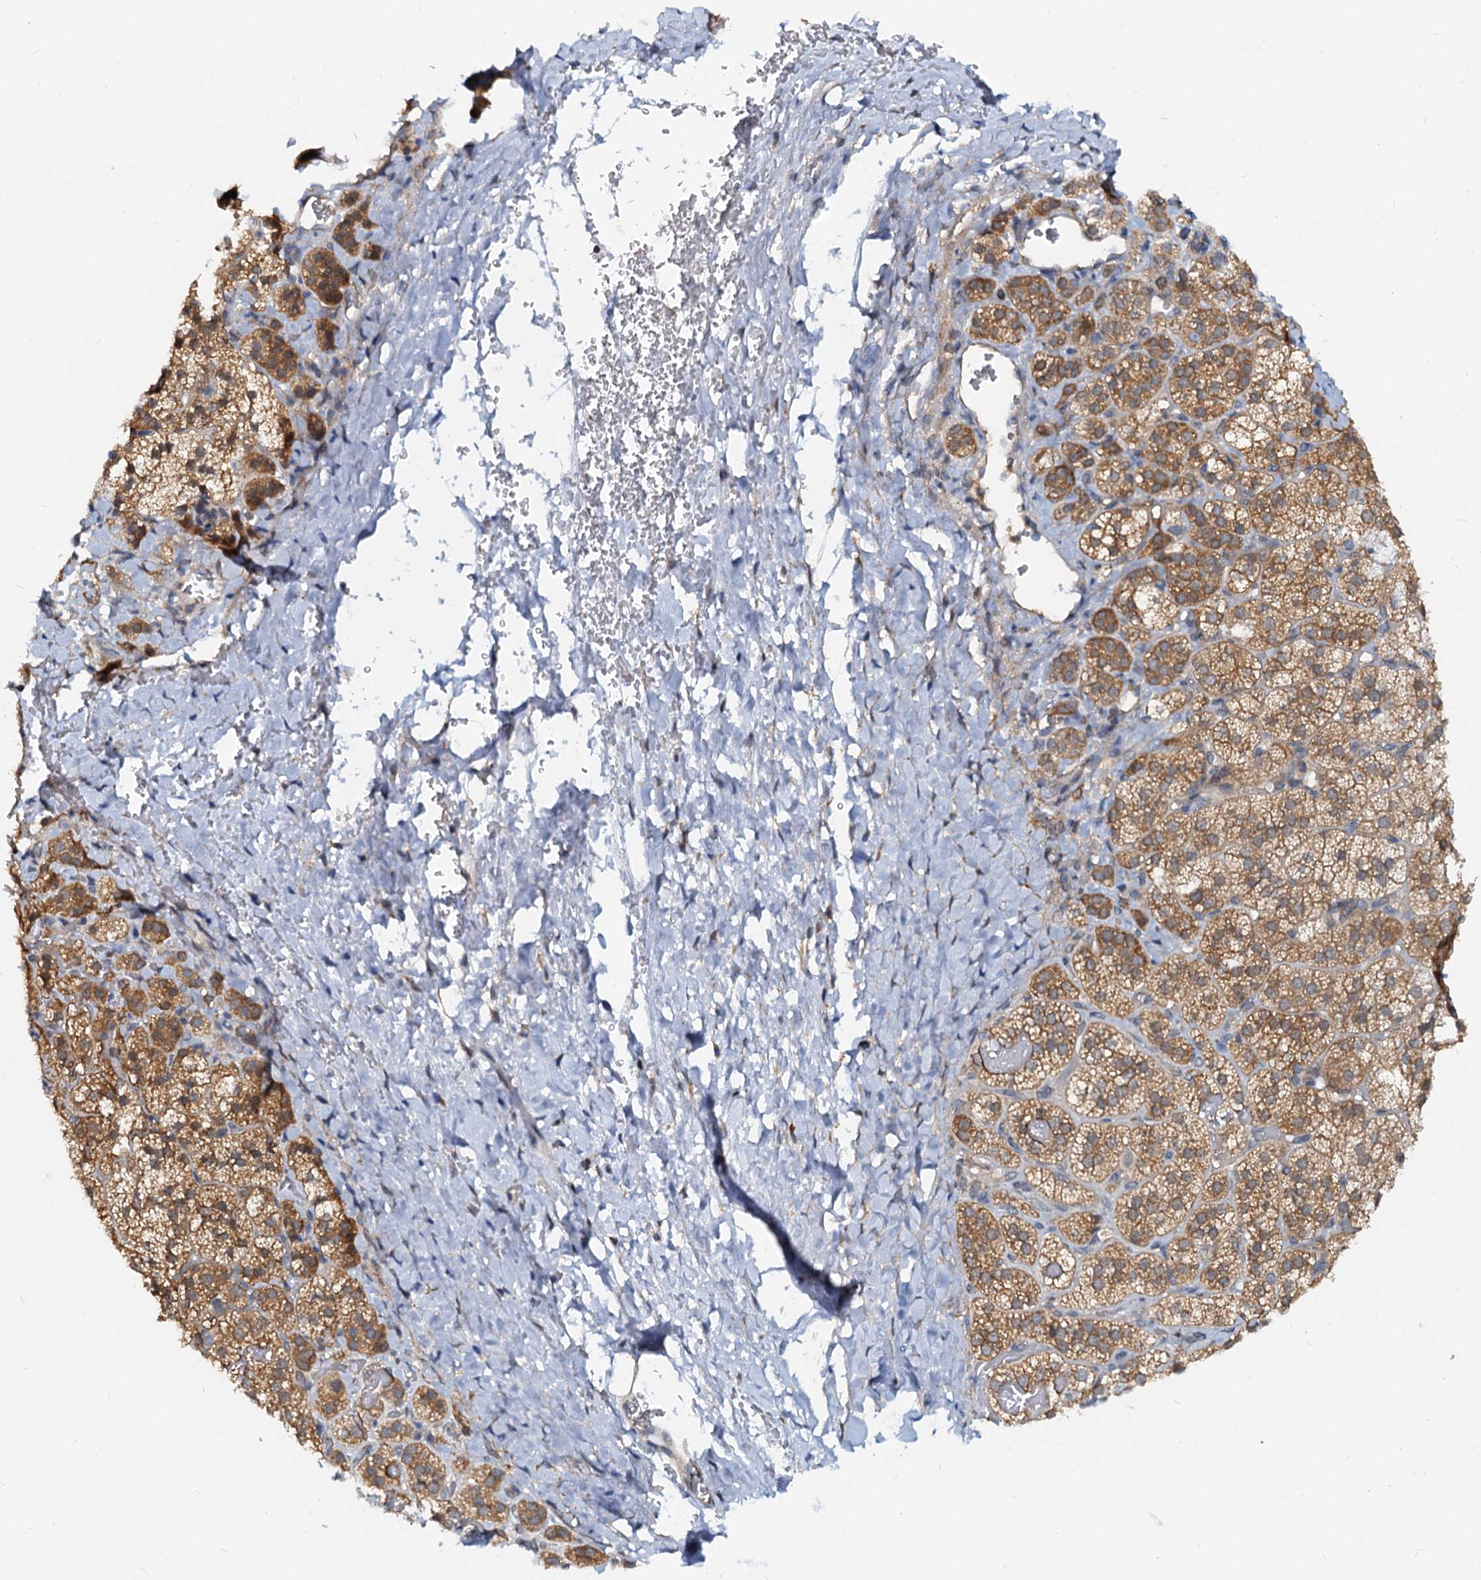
{"staining": {"intensity": "moderate", "quantity": "25%-75%", "location": "cytoplasmic/membranous"}, "tissue": "adrenal gland", "cell_type": "Glandular cells", "image_type": "normal", "snomed": [{"axis": "morphology", "description": "Normal tissue, NOS"}, {"axis": "topography", "description": "Adrenal gland"}], "caption": "Unremarkable adrenal gland was stained to show a protein in brown. There is medium levels of moderate cytoplasmic/membranous staining in approximately 25%-75% of glandular cells.", "gene": "PTGES3", "patient": {"sex": "female", "age": 44}}